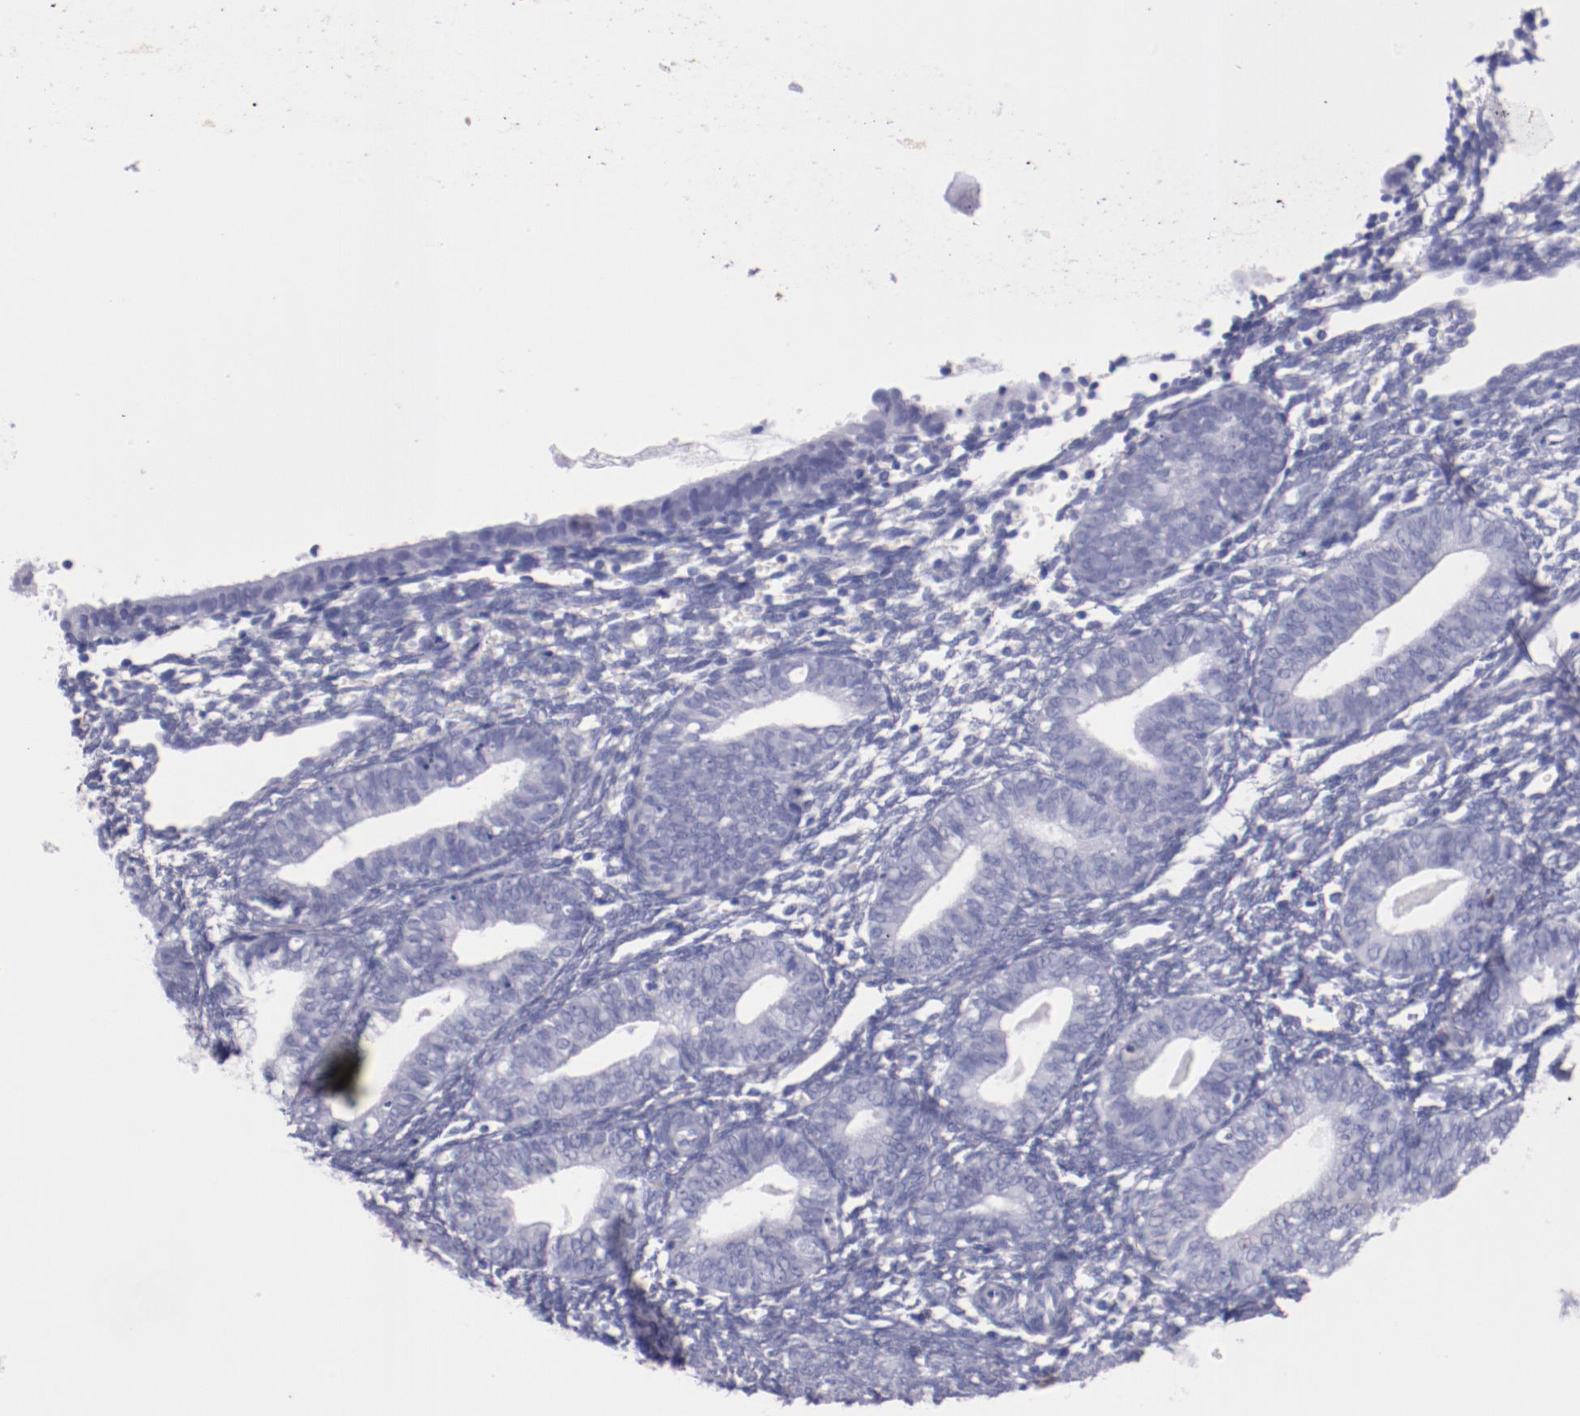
{"staining": {"intensity": "negative", "quantity": "none", "location": "none"}, "tissue": "endometrium", "cell_type": "Cells in endometrial stroma", "image_type": "normal", "snomed": [{"axis": "morphology", "description": "Normal tissue, NOS"}, {"axis": "topography", "description": "Endometrium"}], "caption": "An IHC micrograph of benign endometrium is shown. There is no staining in cells in endometrial stroma of endometrium.", "gene": "IRF4", "patient": {"sex": "female", "age": 61}}